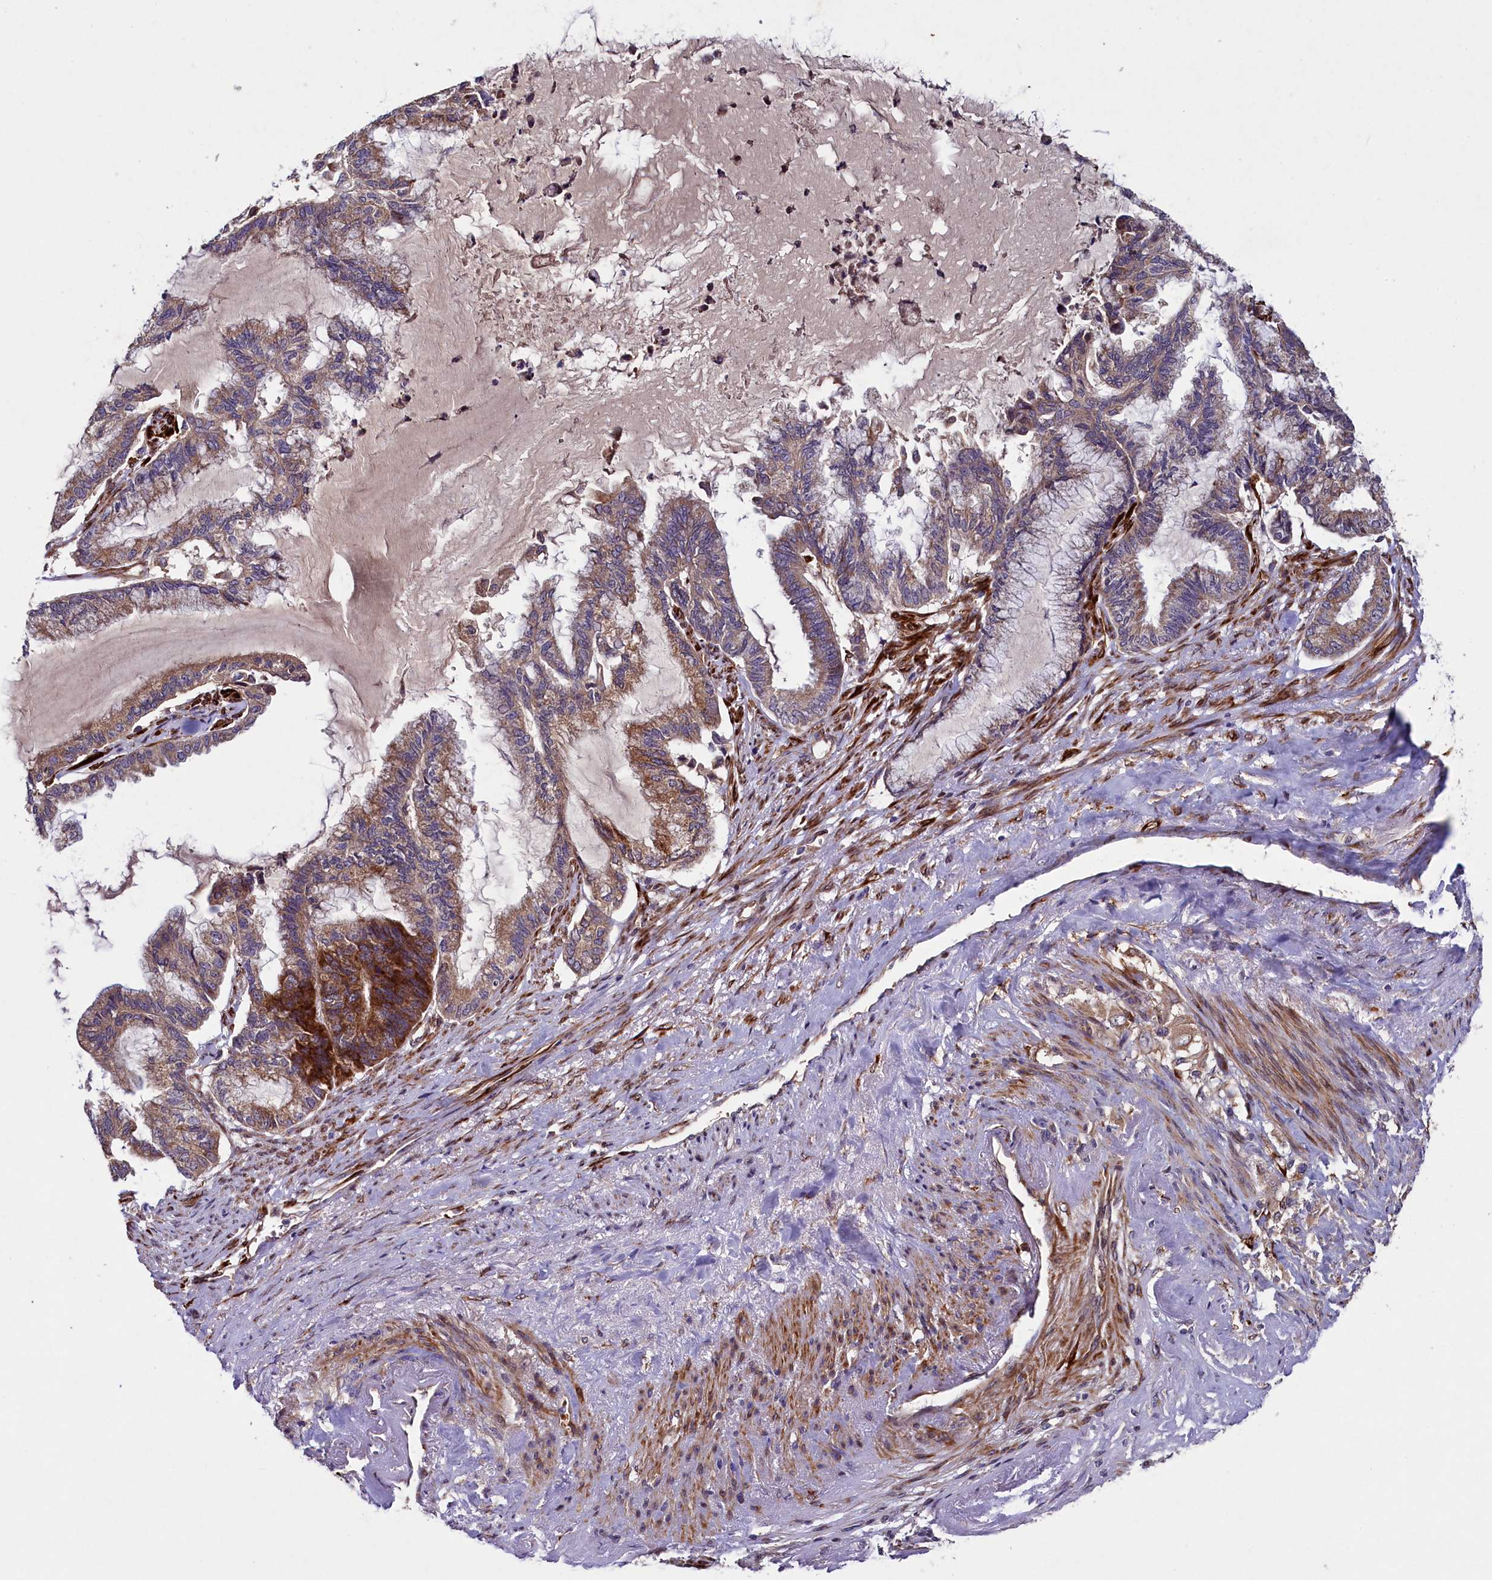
{"staining": {"intensity": "moderate", "quantity": ">75%", "location": "cytoplasmic/membranous"}, "tissue": "endometrial cancer", "cell_type": "Tumor cells", "image_type": "cancer", "snomed": [{"axis": "morphology", "description": "Adenocarcinoma, NOS"}, {"axis": "topography", "description": "Endometrium"}], "caption": "Immunohistochemical staining of adenocarcinoma (endometrial) reveals medium levels of moderate cytoplasmic/membranous staining in about >75% of tumor cells. (DAB (3,3'-diaminobenzidine) IHC with brightfield microscopy, high magnification).", "gene": "ARRDC4", "patient": {"sex": "female", "age": 86}}